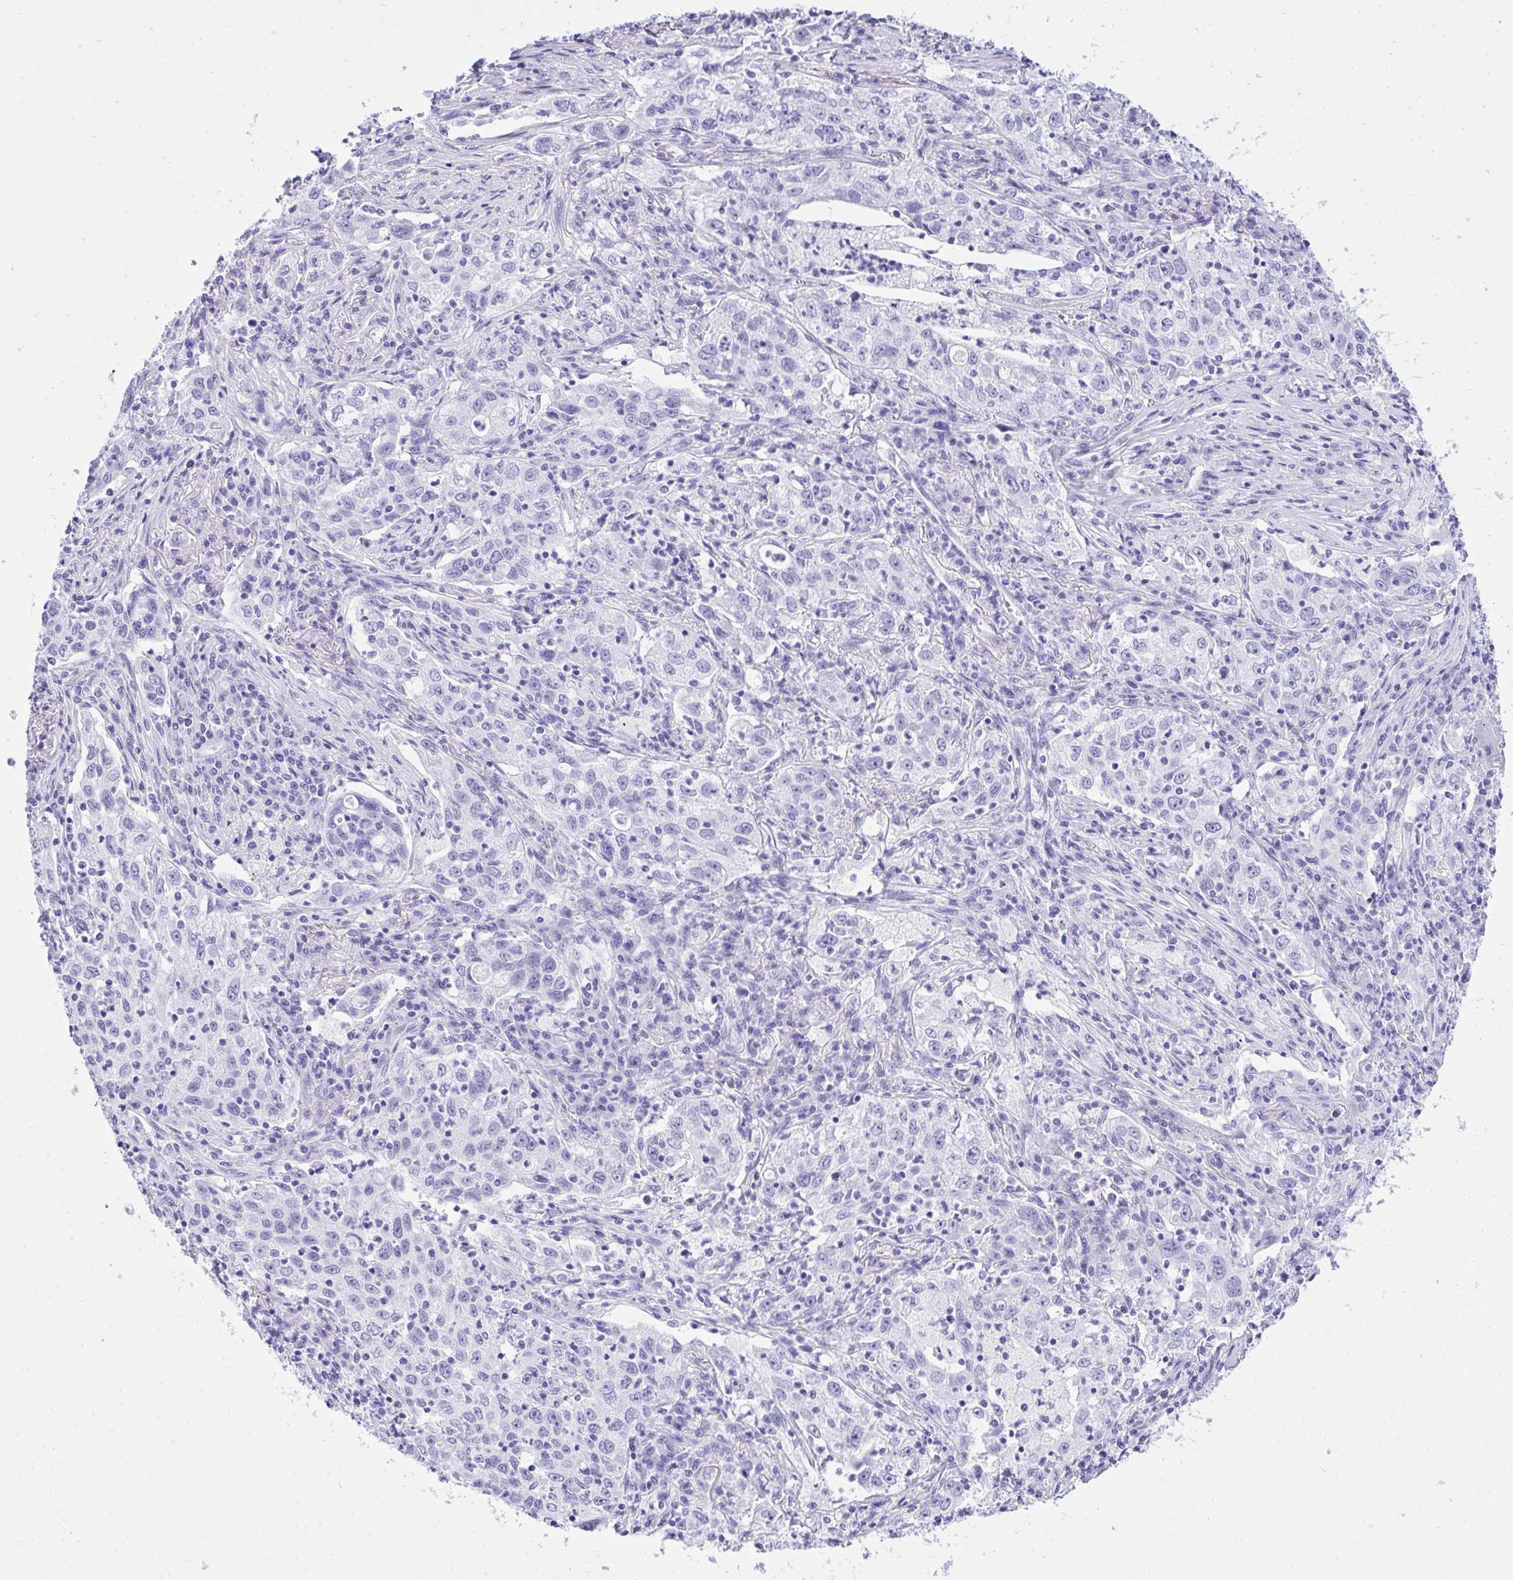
{"staining": {"intensity": "negative", "quantity": "none", "location": "none"}, "tissue": "lung cancer", "cell_type": "Tumor cells", "image_type": "cancer", "snomed": [{"axis": "morphology", "description": "Squamous cell carcinoma, NOS"}, {"axis": "topography", "description": "Lung"}], "caption": "Lung squamous cell carcinoma stained for a protein using IHC reveals no staining tumor cells.", "gene": "TLN2", "patient": {"sex": "male", "age": 71}}